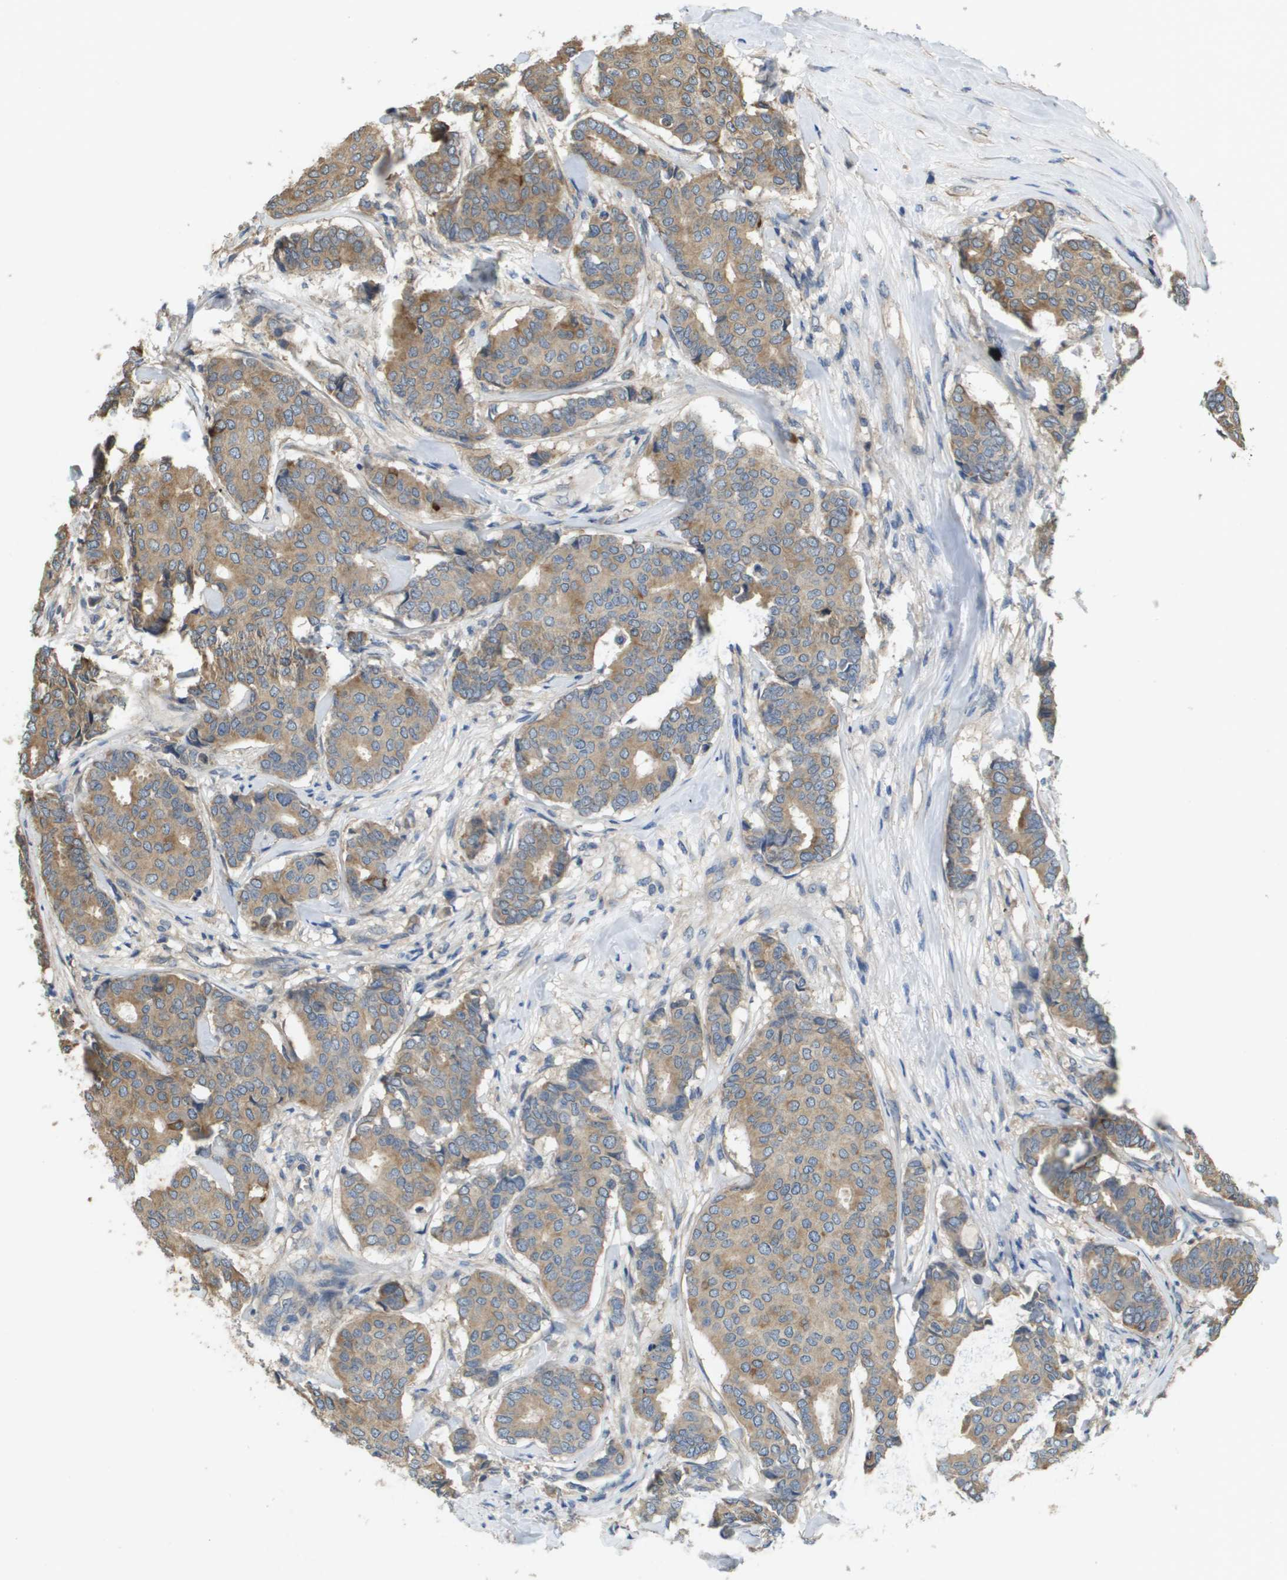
{"staining": {"intensity": "moderate", "quantity": ">75%", "location": "cytoplasmic/membranous"}, "tissue": "breast cancer", "cell_type": "Tumor cells", "image_type": "cancer", "snomed": [{"axis": "morphology", "description": "Duct carcinoma"}, {"axis": "topography", "description": "Breast"}], "caption": "Breast cancer stained with IHC shows moderate cytoplasmic/membranous staining in about >75% of tumor cells. (DAB (3,3'-diaminobenzidine) IHC, brown staining for protein, blue staining for nuclei).", "gene": "KRT23", "patient": {"sex": "female", "age": 75}}